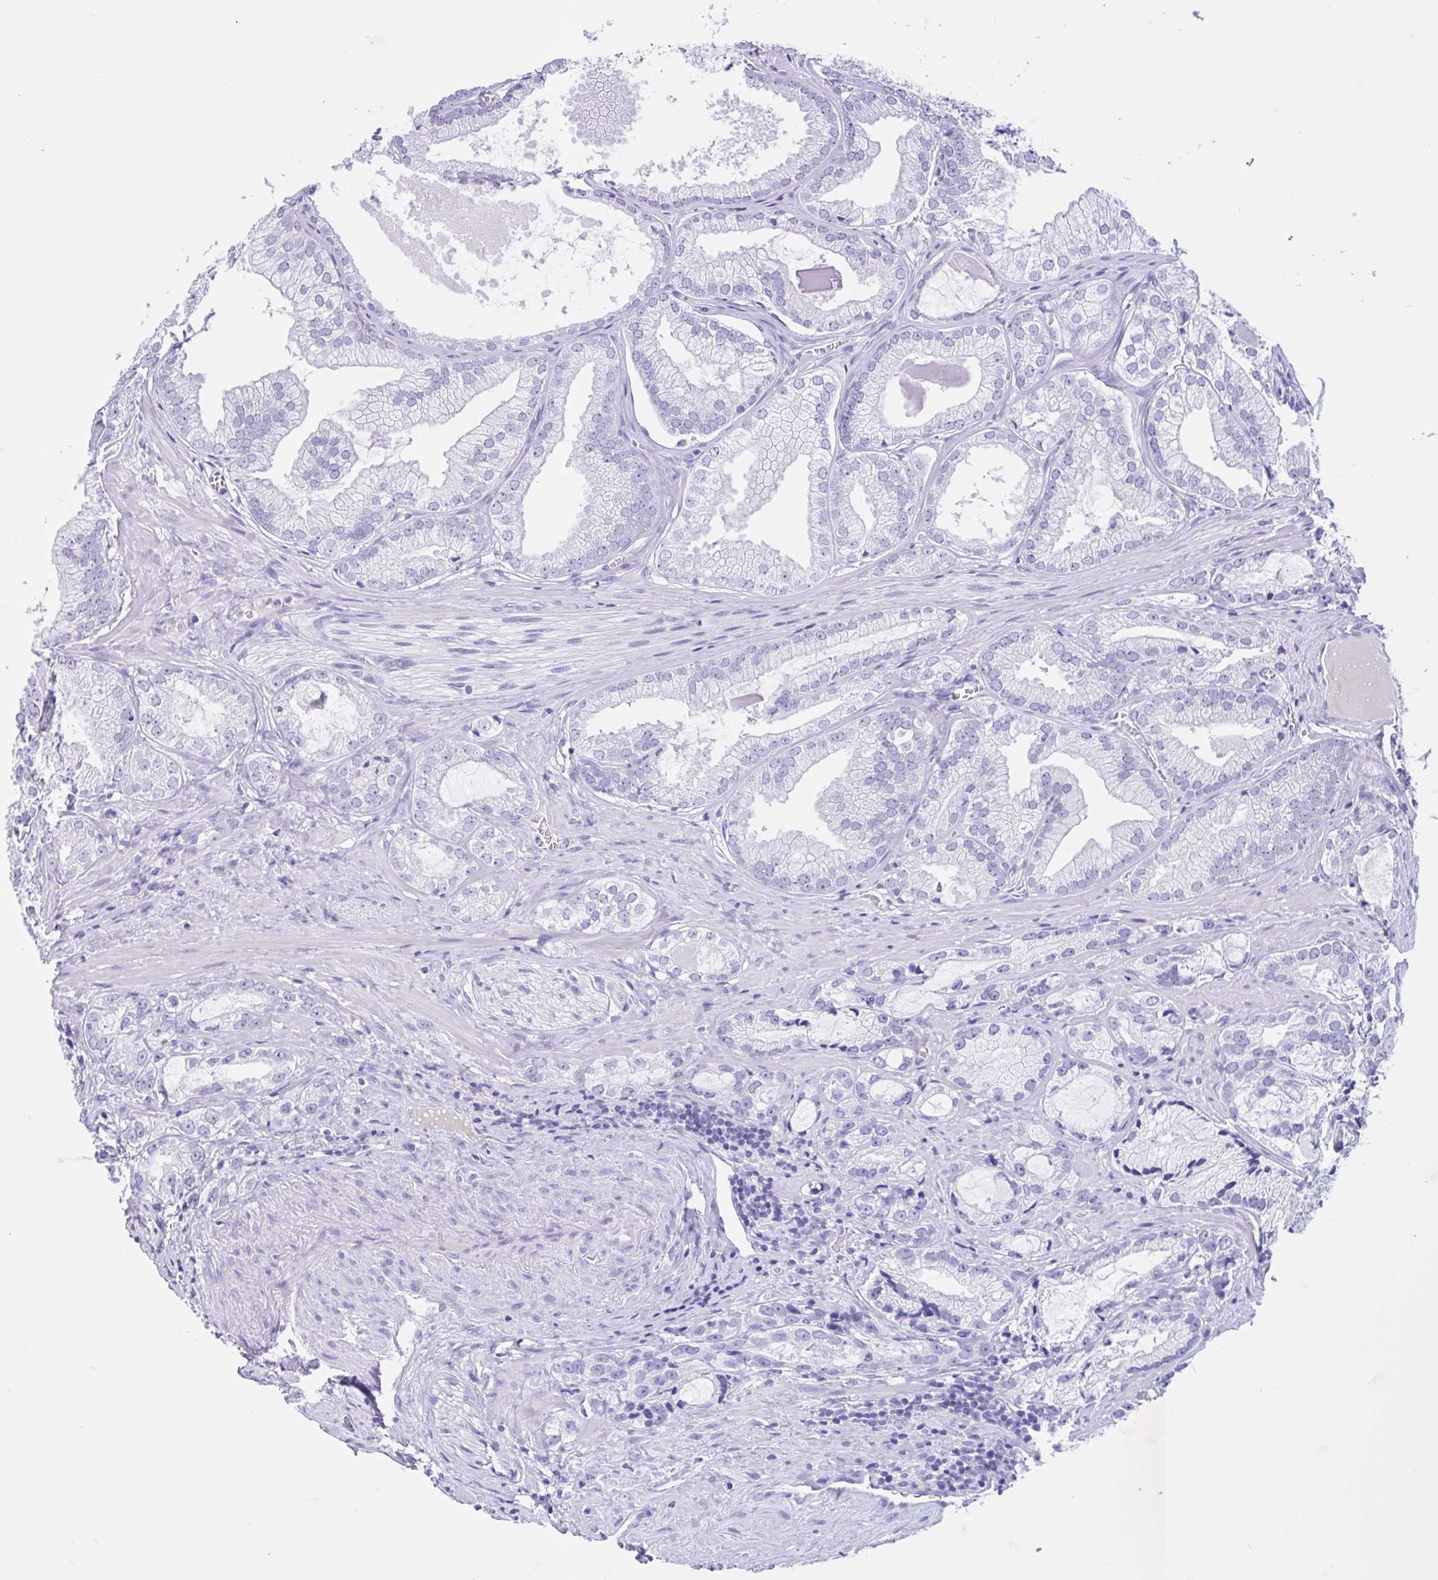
{"staining": {"intensity": "negative", "quantity": "none", "location": "none"}, "tissue": "prostate cancer", "cell_type": "Tumor cells", "image_type": "cancer", "snomed": [{"axis": "morphology", "description": "Adenocarcinoma, Medium grade"}, {"axis": "topography", "description": "Prostate"}], "caption": "The IHC image has no significant expression in tumor cells of prostate cancer (medium-grade adenocarcinoma) tissue.", "gene": "ZNF319", "patient": {"sex": "male", "age": 57}}